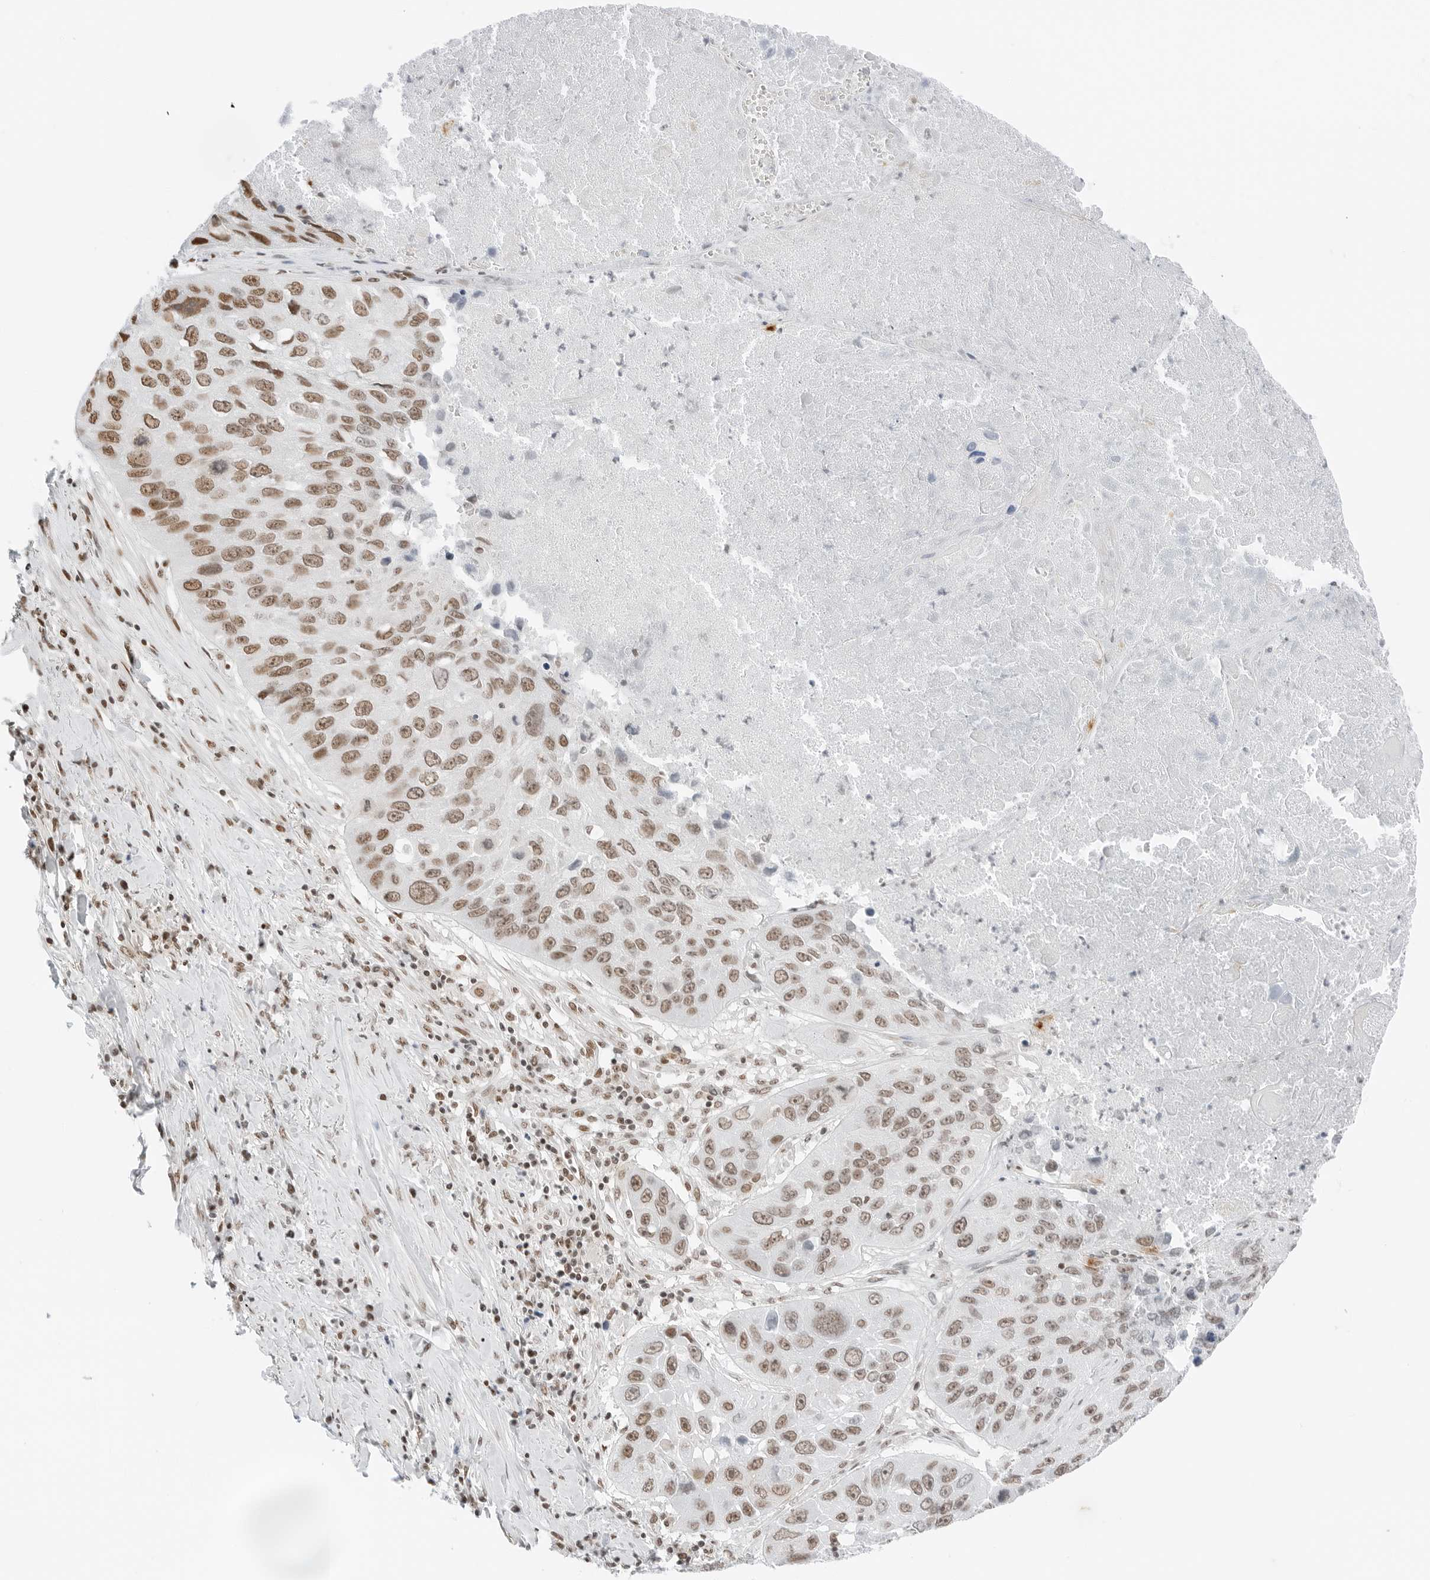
{"staining": {"intensity": "moderate", "quantity": ">75%", "location": "nuclear"}, "tissue": "lung cancer", "cell_type": "Tumor cells", "image_type": "cancer", "snomed": [{"axis": "morphology", "description": "Squamous cell carcinoma, NOS"}, {"axis": "topography", "description": "Lung"}], "caption": "DAB immunohistochemical staining of human lung cancer demonstrates moderate nuclear protein positivity in approximately >75% of tumor cells. The staining was performed using DAB (3,3'-diaminobenzidine) to visualize the protein expression in brown, while the nuclei were stained in blue with hematoxylin (Magnification: 20x).", "gene": "CRTC2", "patient": {"sex": "male", "age": 61}}